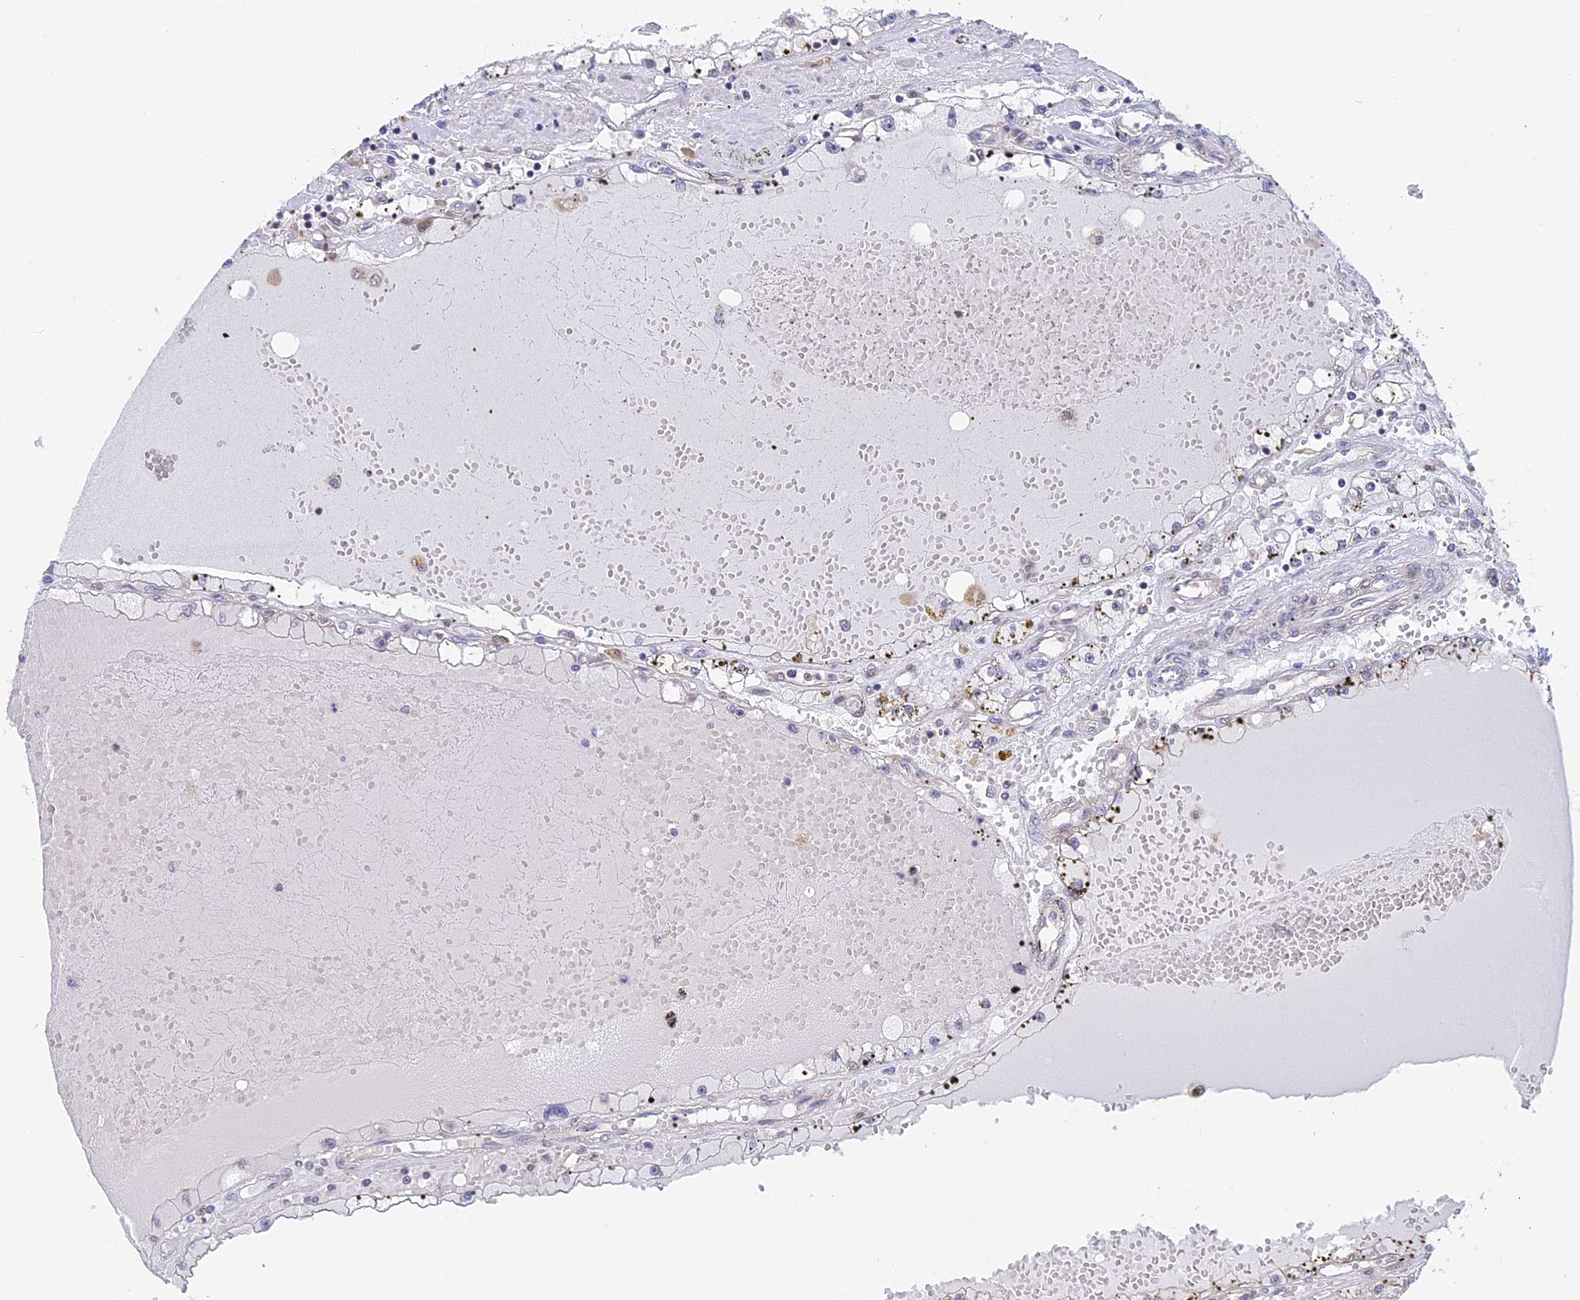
{"staining": {"intensity": "negative", "quantity": "none", "location": "none"}, "tissue": "renal cancer", "cell_type": "Tumor cells", "image_type": "cancer", "snomed": [{"axis": "morphology", "description": "Adenocarcinoma, NOS"}, {"axis": "topography", "description": "Kidney"}], "caption": "Tumor cells show no significant expression in adenocarcinoma (renal).", "gene": "STUB1", "patient": {"sex": "male", "age": 56}}